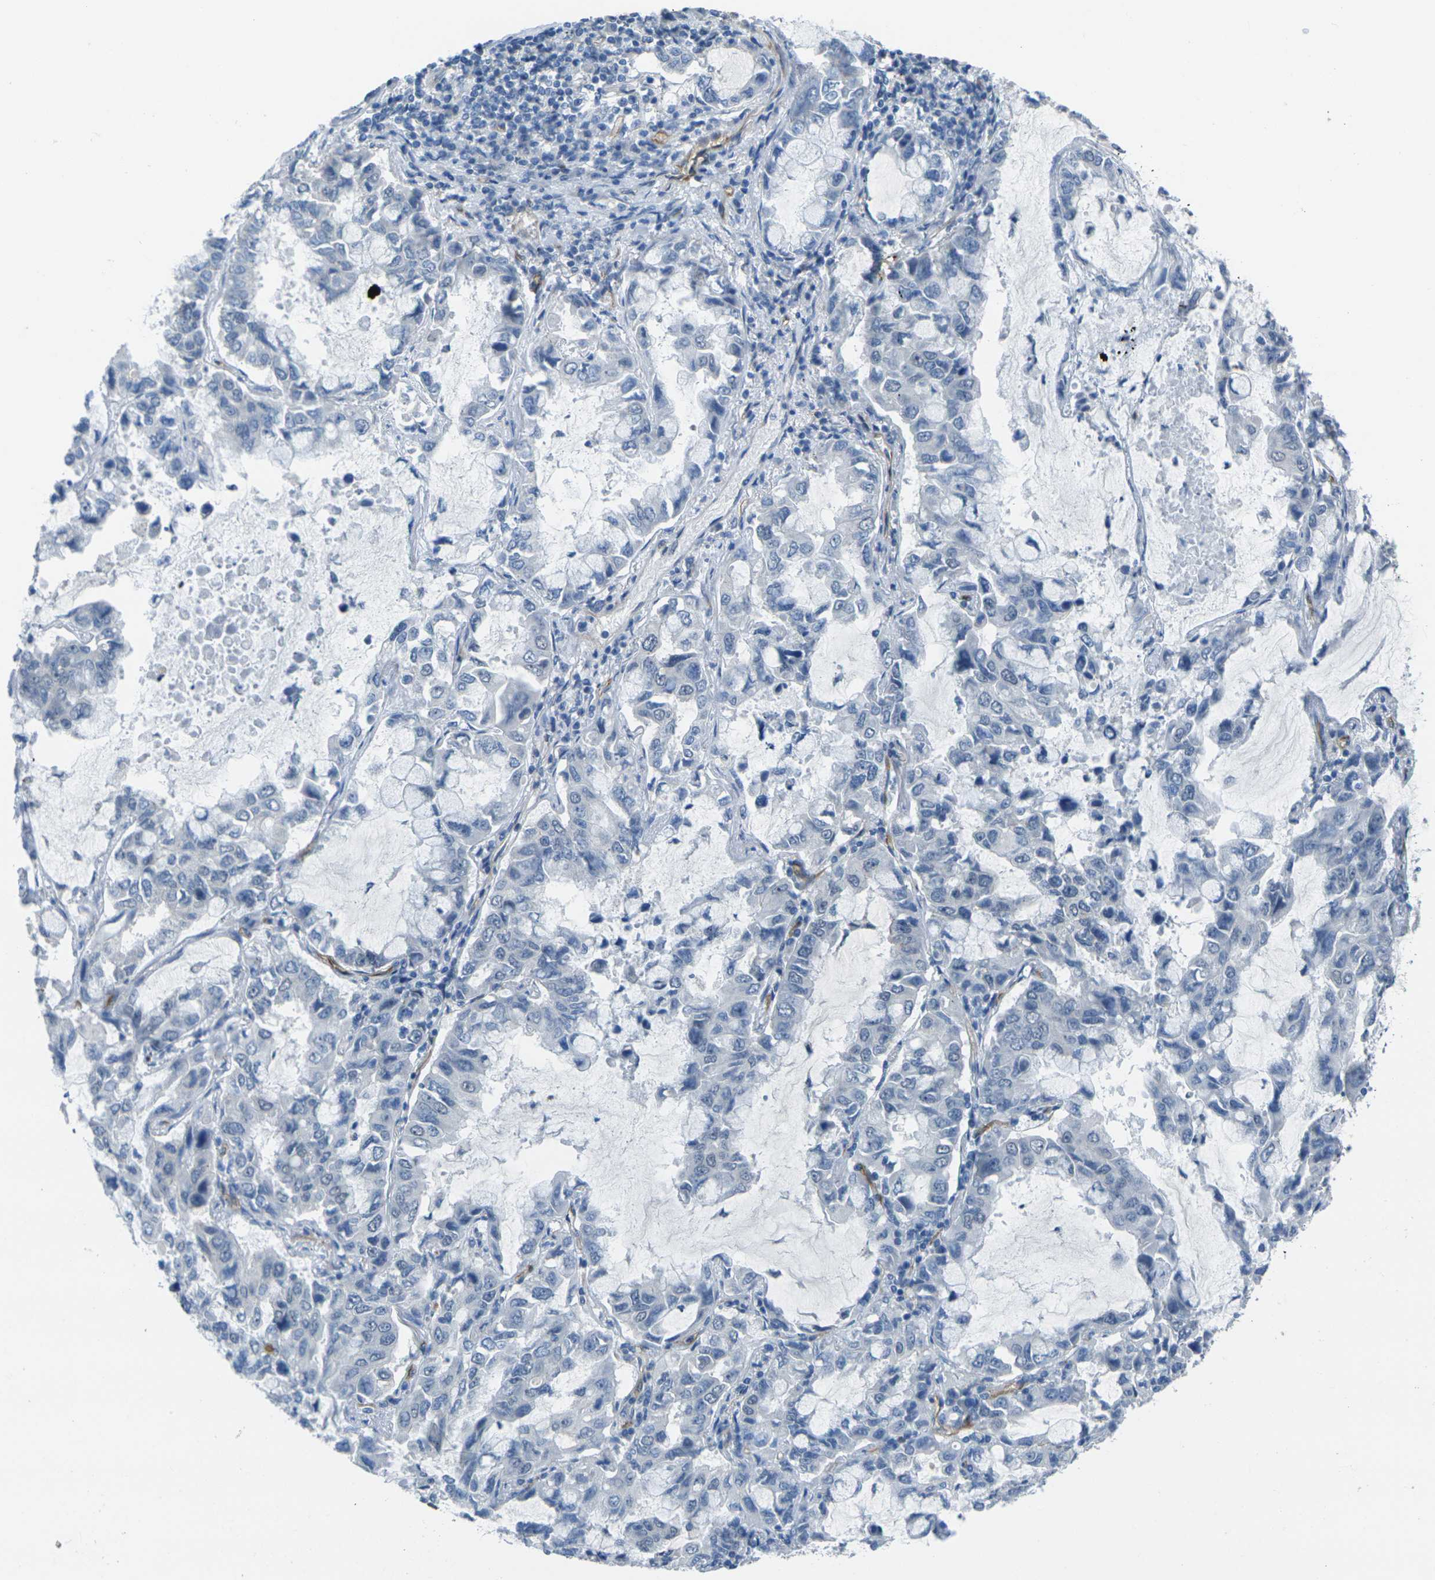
{"staining": {"intensity": "negative", "quantity": "none", "location": "none"}, "tissue": "lung cancer", "cell_type": "Tumor cells", "image_type": "cancer", "snomed": [{"axis": "morphology", "description": "Adenocarcinoma, NOS"}, {"axis": "topography", "description": "Lung"}], "caption": "Human lung adenocarcinoma stained for a protein using IHC demonstrates no expression in tumor cells.", "gene": "HSPA12B", "patient": {"sex": "male", "age": 64}}